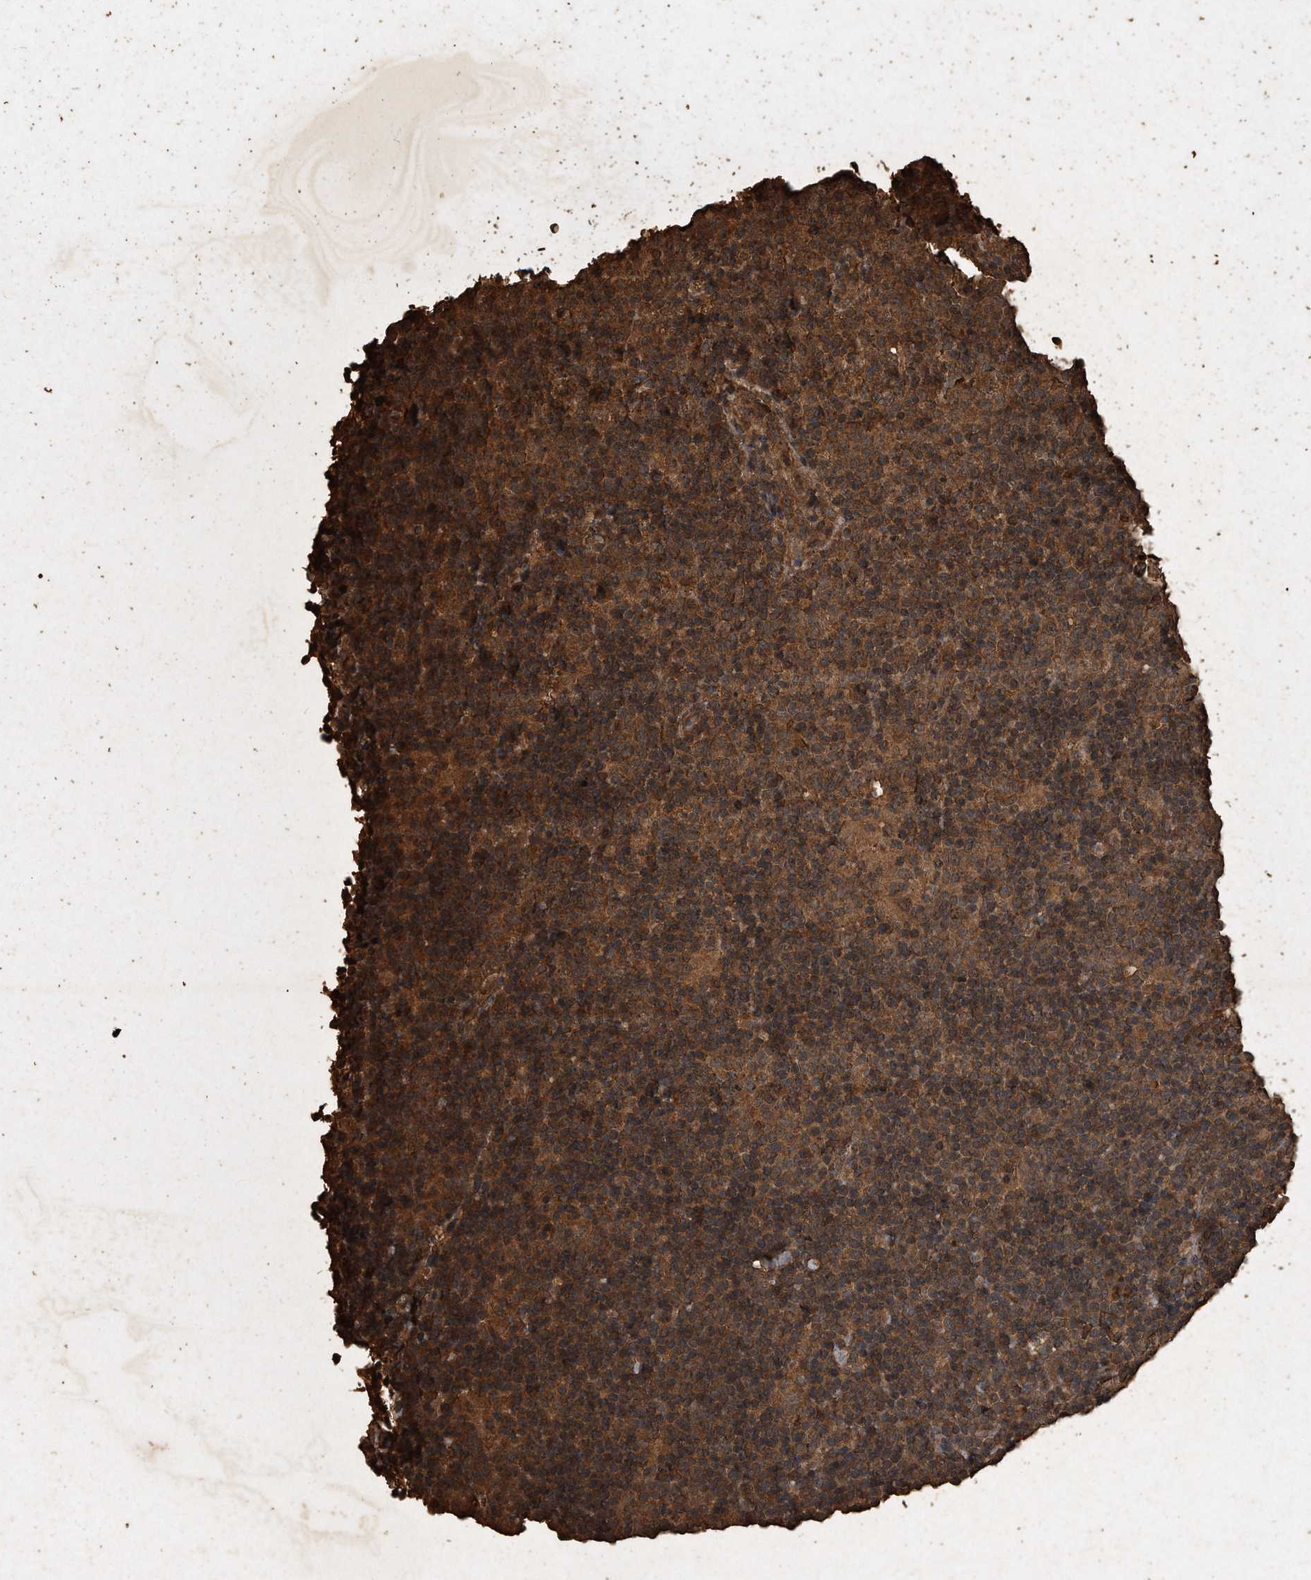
{"staining": {"intensity": "moderate", "quantity": ">75%", "location": "cytoplasmic/membranous"}, "tissue": "lymphoma", "cell_type": "Tumor cells", "image_type": "cancer", "snomed": [{"axis": "morphology", "description": "Hodgkin's disease, NOS"}, {"axis": "topography", "description": "Lymph node"}], "caption": "DAB (3,3'-diaminobenzidine) immunohistochemical staining of lymphoma reveals moderate cytoplasmic/membranous protein positivity in approximately >75% of tumor cells.", "gene": "CFLAR", "patient": {"sex": "female", "age": 57}}